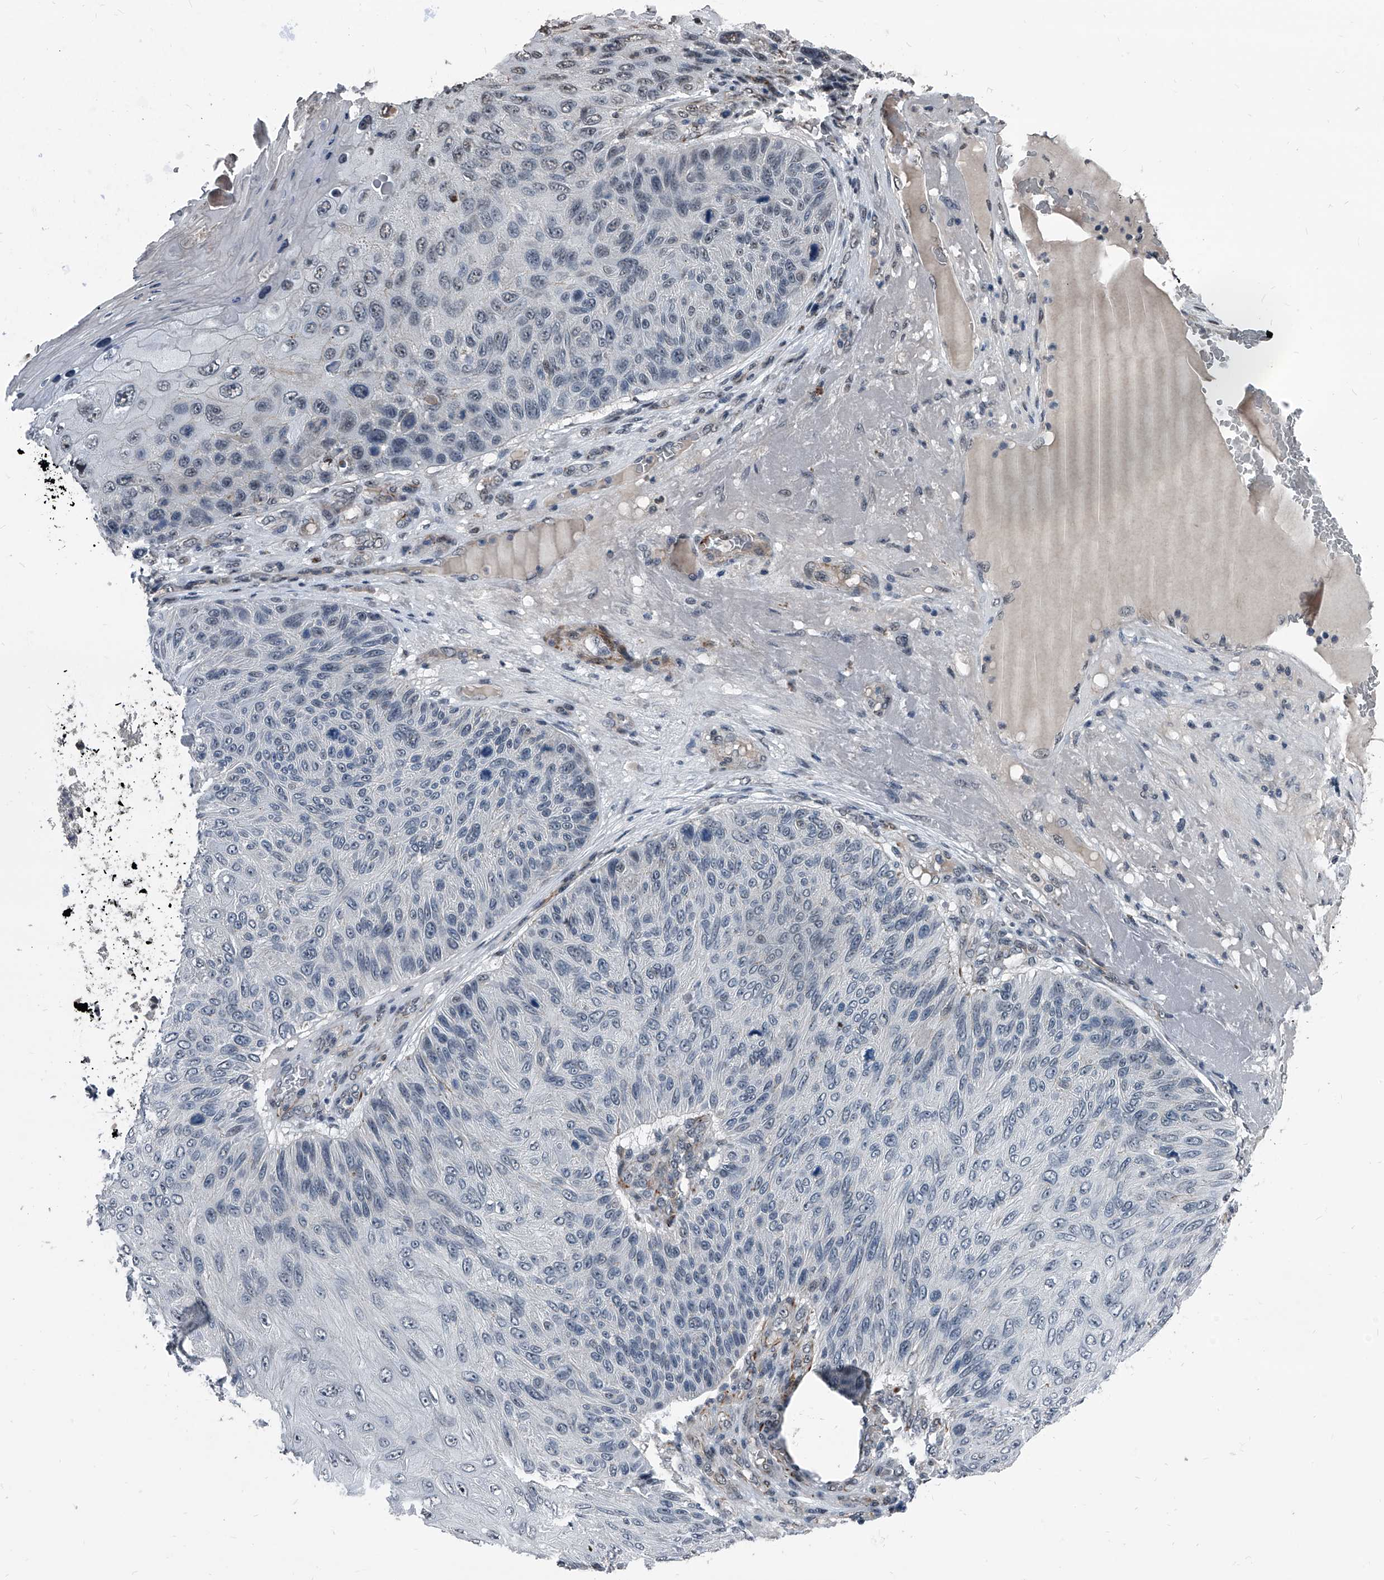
{"staining": {"intensity": "negative", "quantity": "none", "location": "none"}, "tissue": "skin cancer", "cell_type": "Tumor cells", "image_type": "cancer", "snomed": [{"axis": "morphology", "description": "Squamous cell carcinoma, NOS"}, {"axis": "topography", "description": "Skin"}], "caption": "Tumor cells show no significant positivity in squamous cell carcinoma (skin).", "gene": "MEN1", "patient": {"sex": "female", "age": 88}}